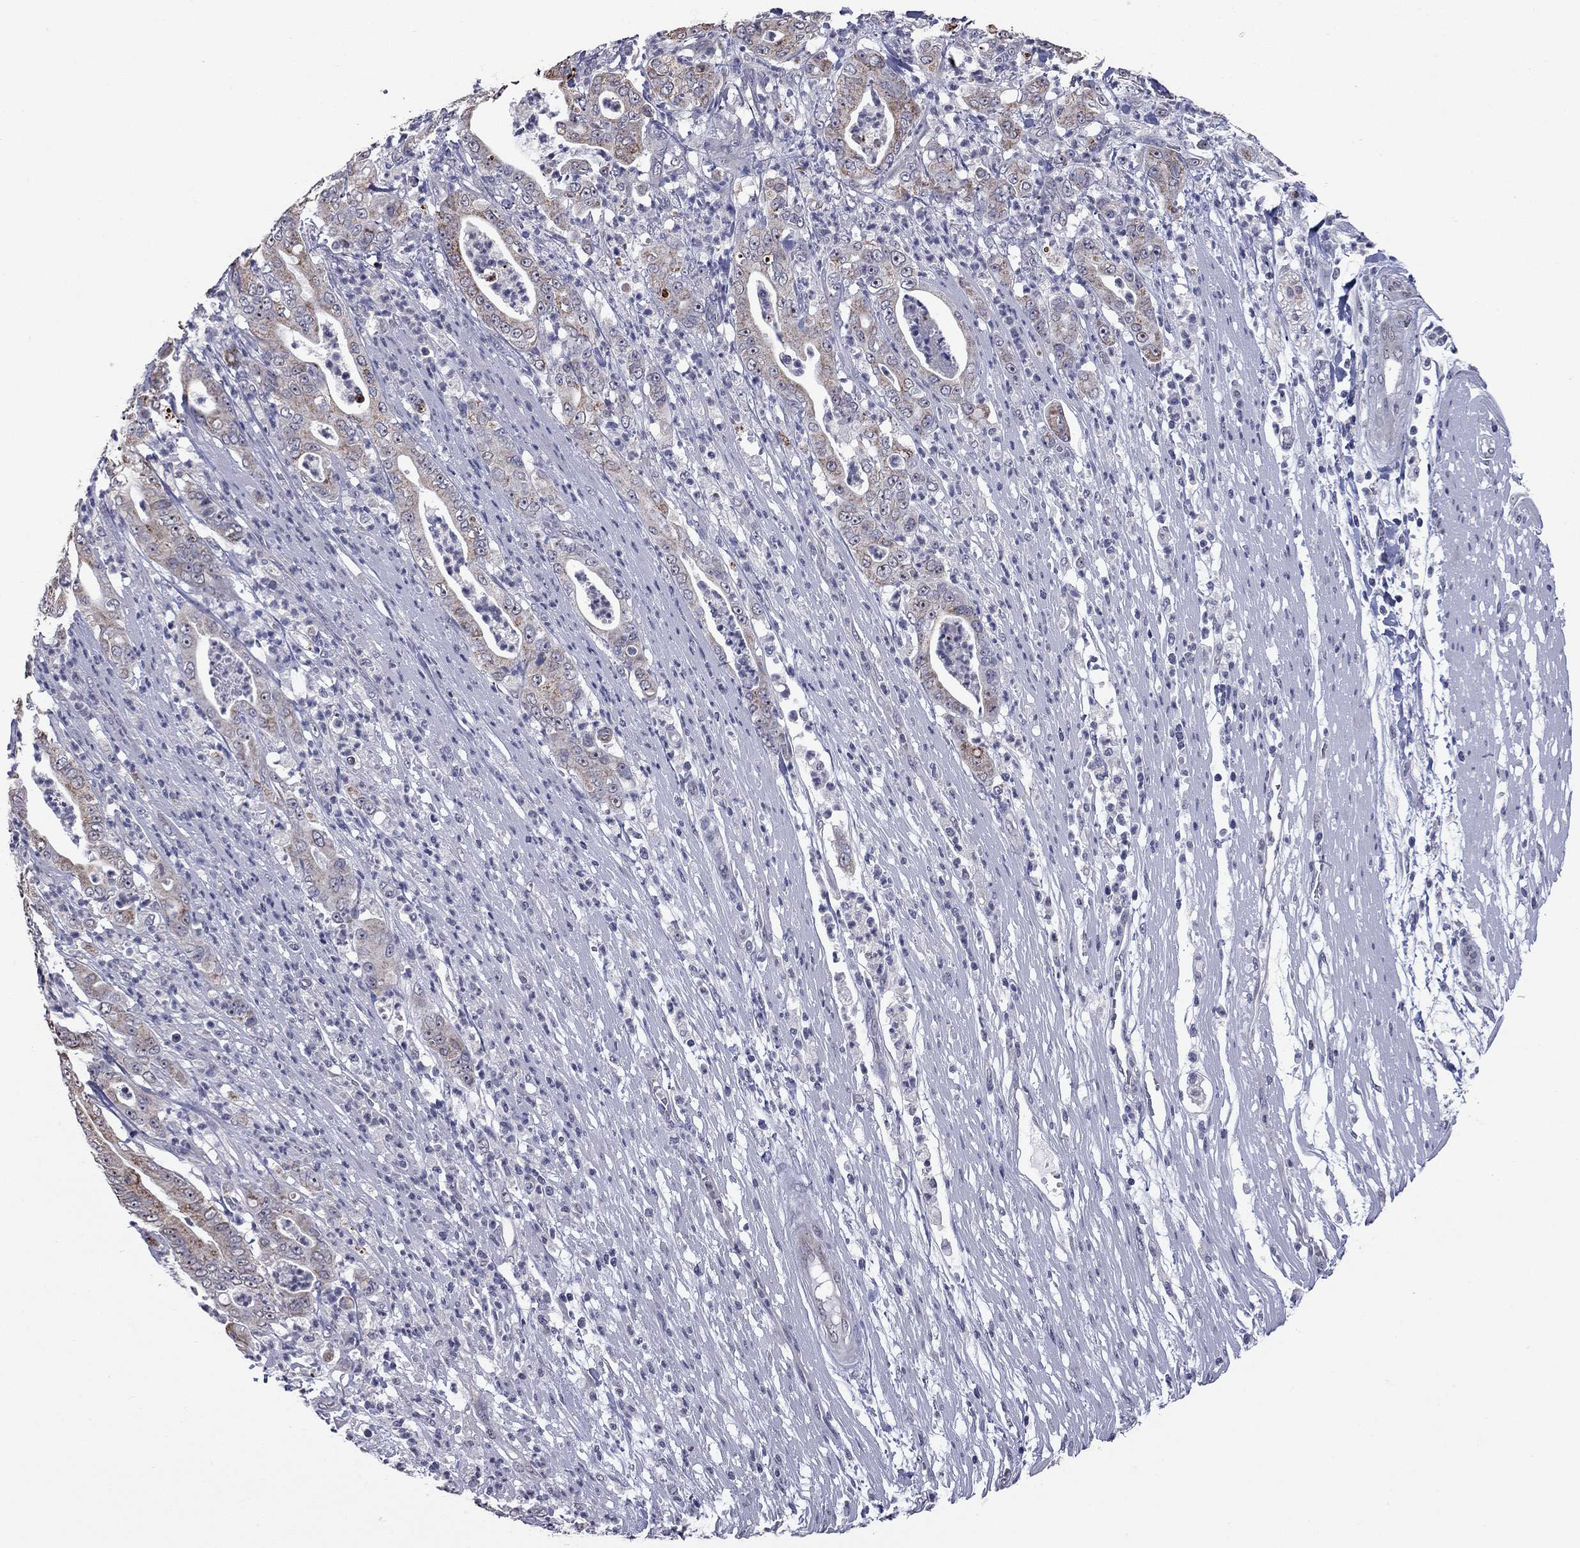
{"staining": {"intensity": "strong", "quantity": ">75%", "location": "cytoplasmic/membranous"}, "tissue": "pancreatic cancer", "cell_type": "Tumor cells", "image_type": "cancer", "snomed": [{"axis": "morphology", "description": "Adenocarcinoma, NOS"}, {"axis": "topography", "description": "Pancreas"}], "caption": "The photomicrograph reveals immunohistochemical staining of pancreatic cancer (adenocarcinoma). There is strong cytoplasmic/membranous staining is identified in about >75% of tumor cells.", "gene": "SHOC2", "patient": {"sex": "male", "age": 71}}